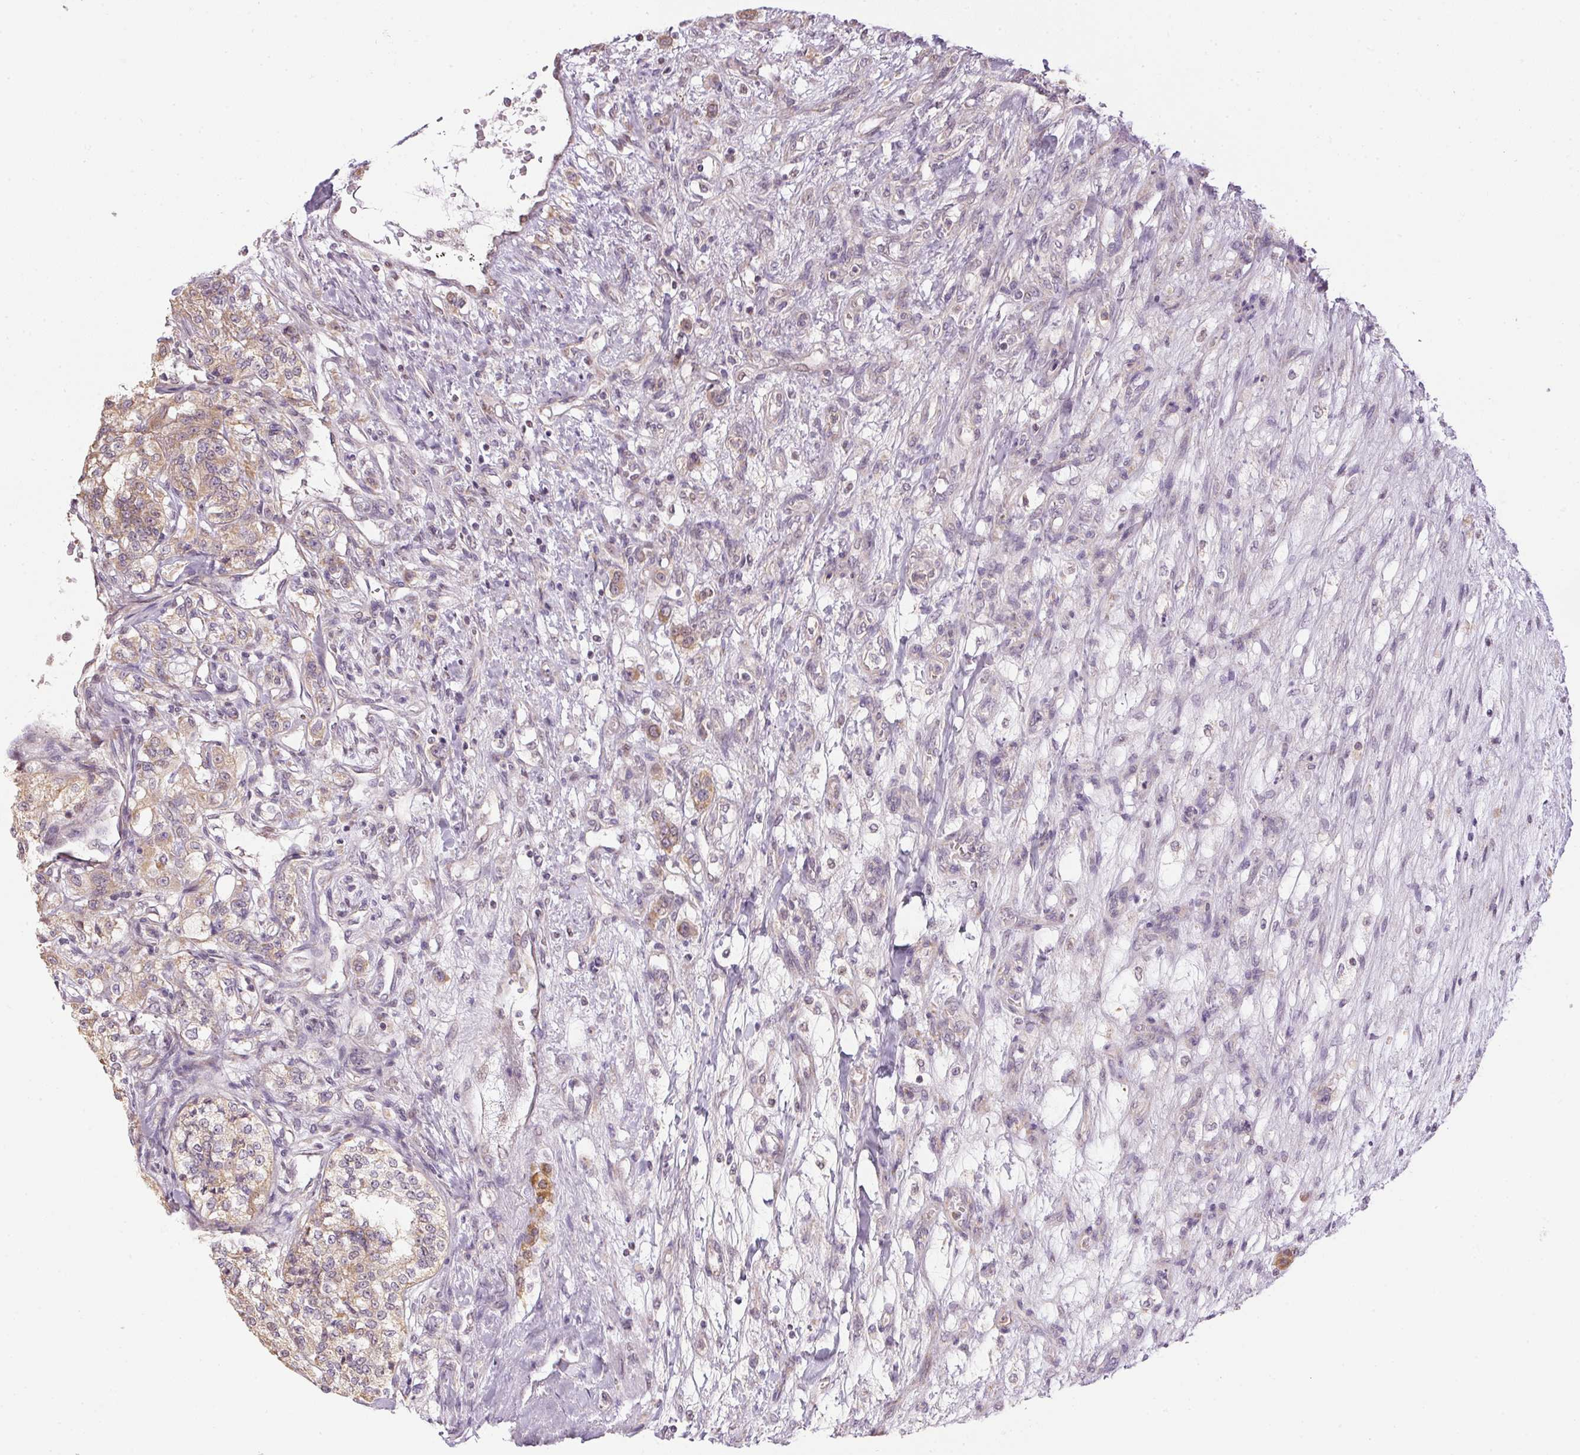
{"staining": {"intensity": "weak", "quantity": "25%-75%", "location": "cytoplasmic/membranous"}, "tissue": "renal cancer", "cell_type": "Tumor cells", "image_type": "cancer", "snomed": [{"axis": "morphology", "description": "Adenocarcinoma, NOS"}, {"axis": "topography", "description": "Kidney"}], "caption": "Immunohistochemistry (IHC) micrograph of renal cancer (adenocarcinoma) stained for a protein (brown), which demonstrates low levels of weak cytoplasmic/membranous positivity in approximately 25%-75% of tumor cells.", "gene": "SC5D", "patient": {"sex": "female", "age": 63}}